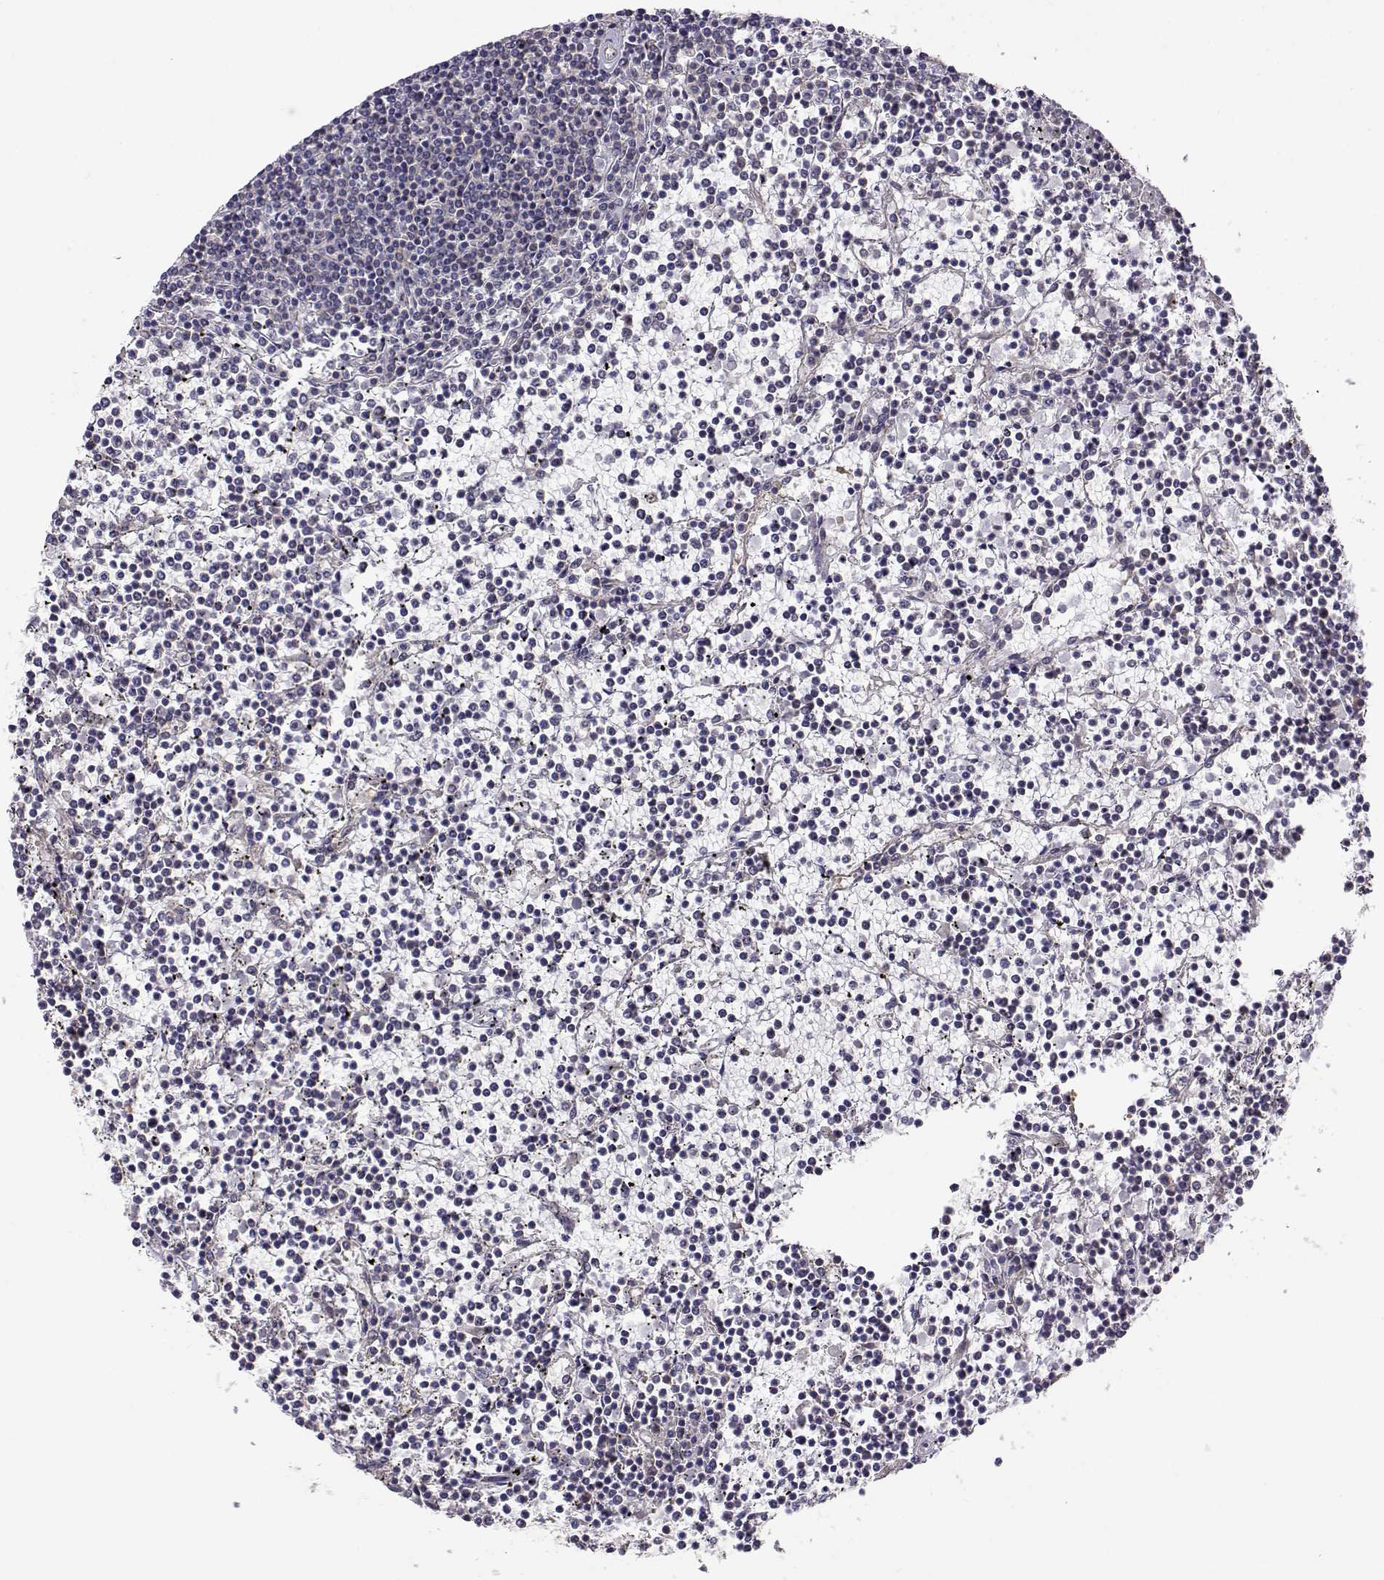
{"staining": {"intensity": "weak", "quantity": ">75%", "location": "cytoplasmic/membranous"}, "tissue": "lymphoma", "cell_type": "Tumor cells", "image_type": "cancer", "snomed": [{"axis": "morphology", "description": "Malignant lymphoma, non-Hodgkin's type, Low grade"}, {"axis": "topography", "description": "Spleen"}], "caption": "Protein expression analysis of malignant lymphoma, non-Hodgkin's type (low-grade) displays weak cytoplasmic/membranous expression in about >75% of tumor cells.", "gene": "PAIP1", "patient": {"sex": "female", "age": 19}}